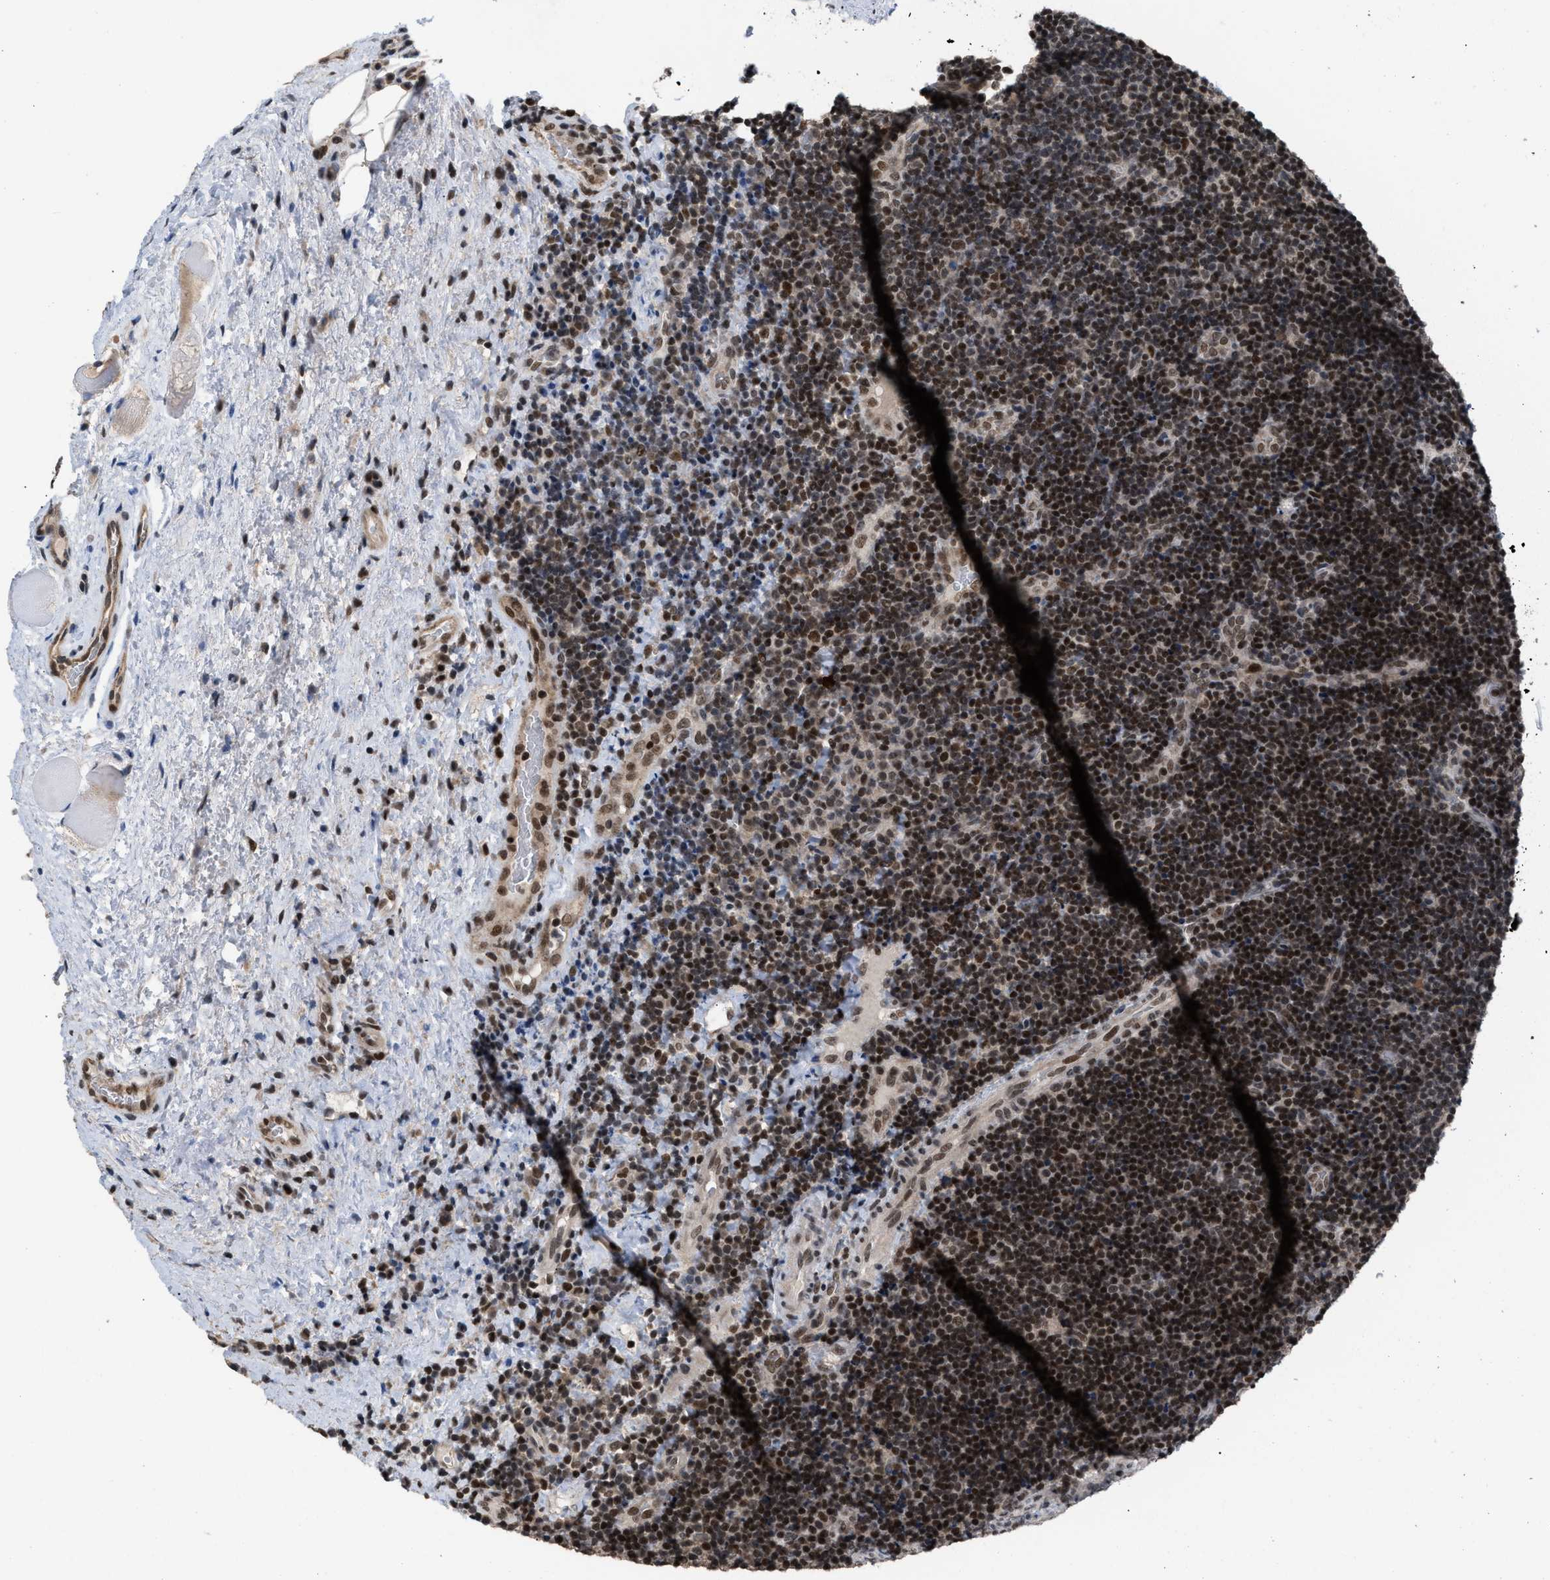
{"staining": {"intensity": "strong", "quantity": ">75%", "location": "nuclear"}, "tissue": "lymphoma", "cell_type": "Tumor cells", "image_type": "cancer", "snomed": [{"axis": "morphology", "description": "Malignant lymphoma, non-Hodgkin's type, High grade"}, {"axis": "topography", "description": "Tonsil"}], "caption": "Immunohistochemistry of malignant lymphoma, non-Hodgkin's type (high-grade) displays high levels of strong nuclear staining in about >75% of tumor cells.", "gene": "C9orf78", "patient": {"sex": "female", "age": 36}}